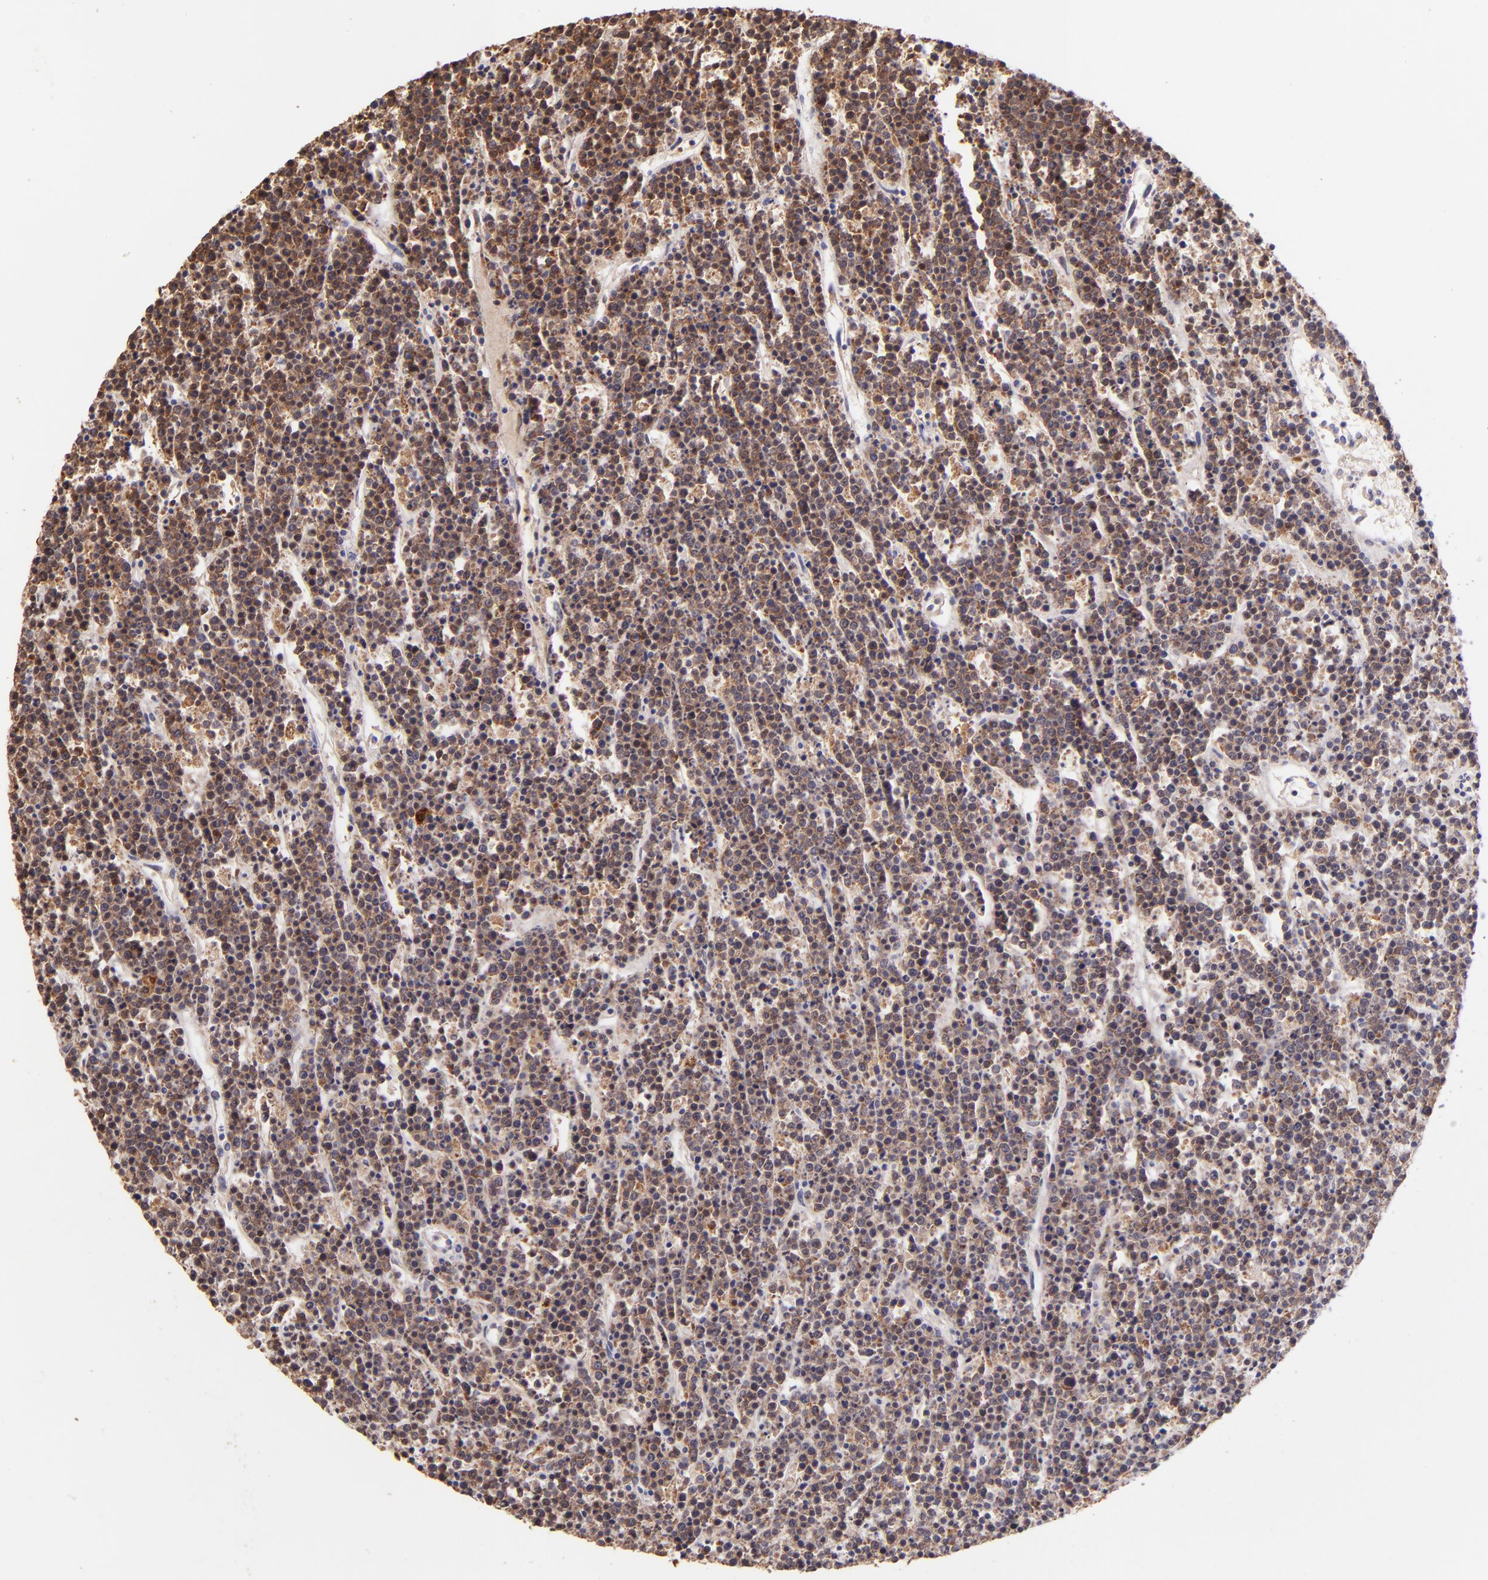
{"staining": {"intensity": "moderate", "quantity": ">75%", "location": "cytoplasmic/membranous"}, "tissue": "lymphoma", "cell_type": "Tumor cells", "image_type": "cancer", "snomed": [{"axis": "morphology", "description": "Malignant lymphoma, non-Hodgkin's type, High grade"}, {"axis": "topography", "description": "Ovary"}], "caption": "Protein staining reveals moderate cytoplasmic/membranous staining in approximately >75% of tumor cells in malignant lymphoma, non-Hodgkin's type (high-grade).", "gene": "BTK", "patient": {"sex": "female", "age": 56}}